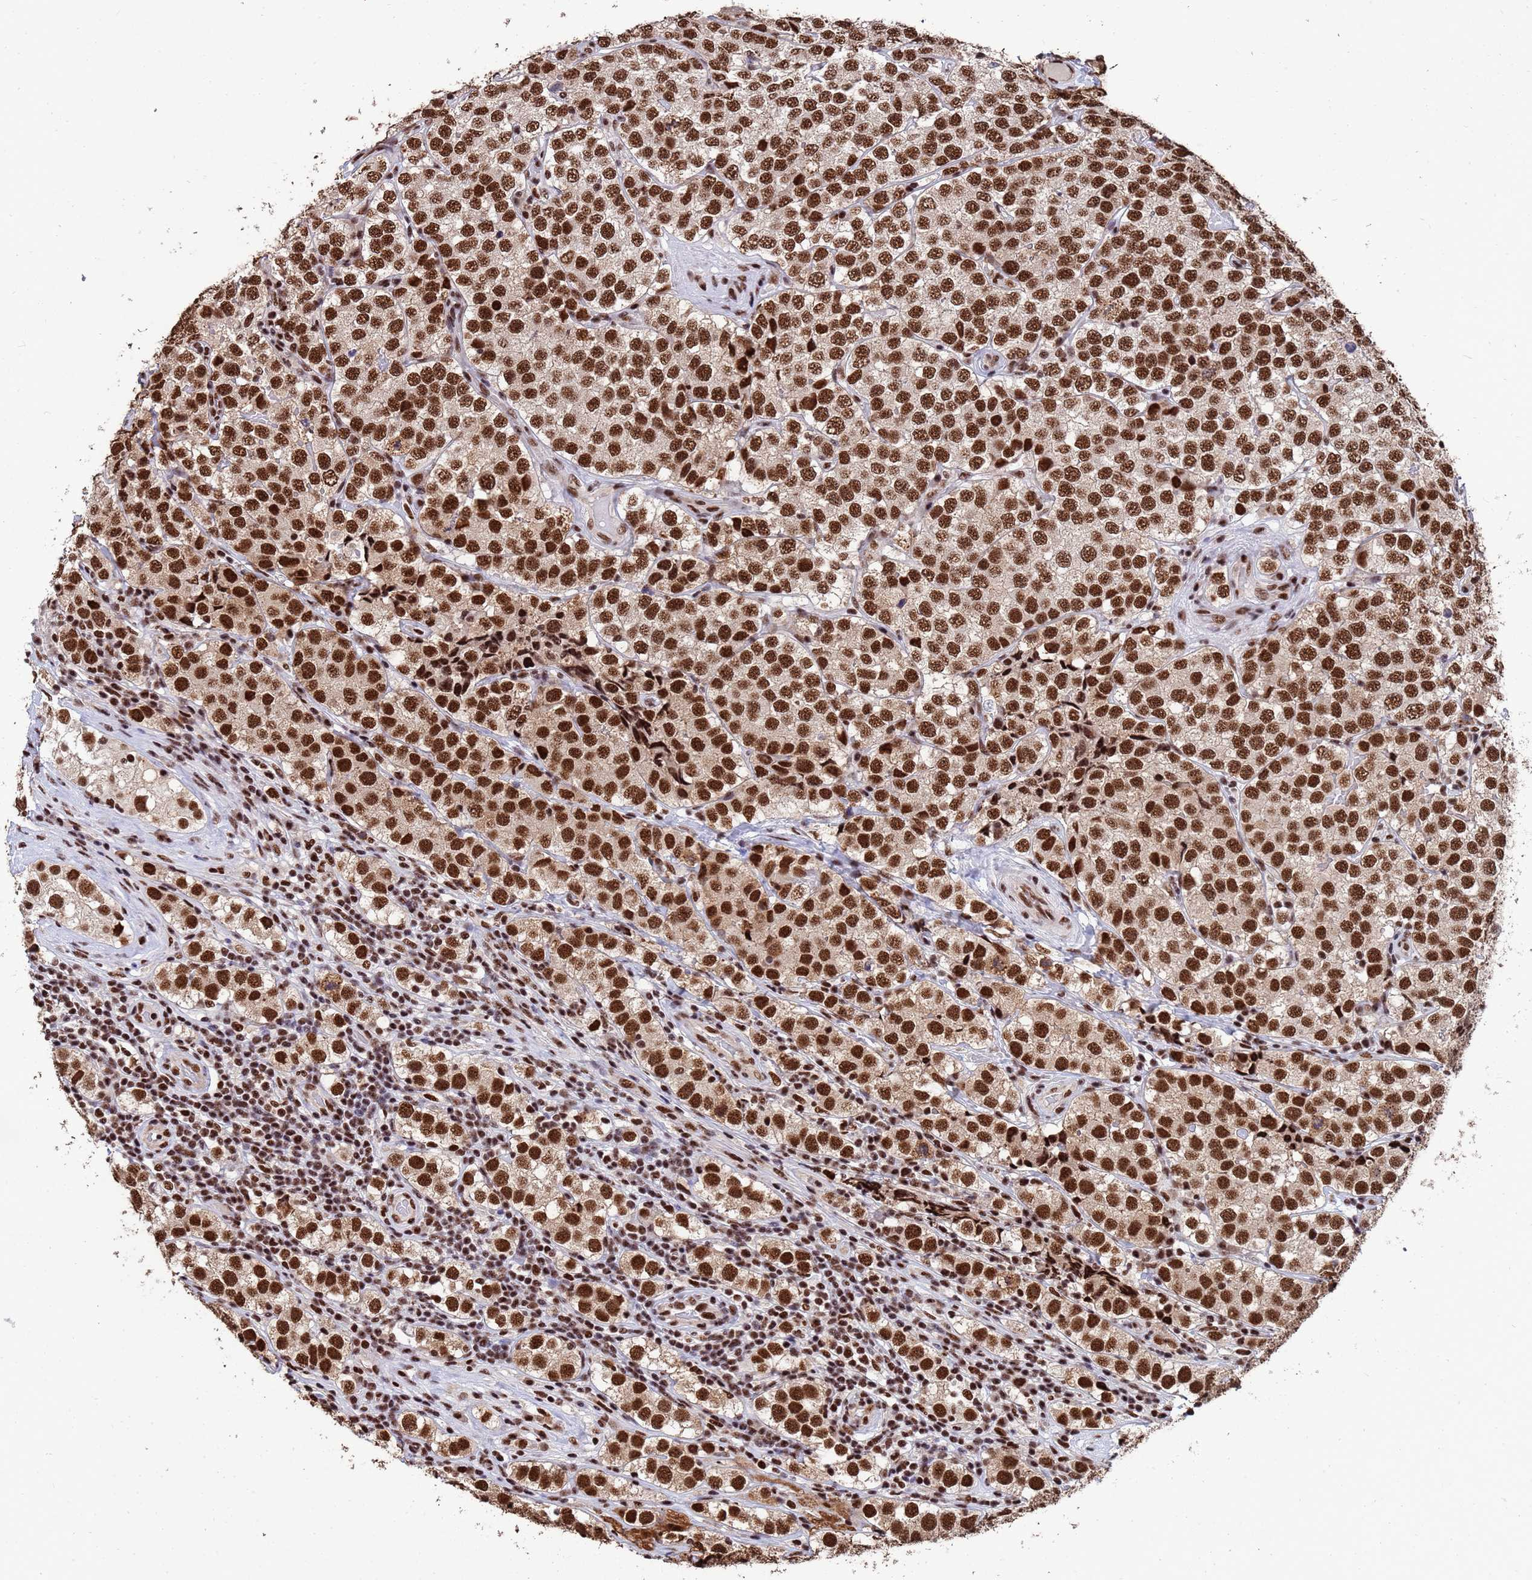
{"staining": {"intensity": "strong", "quantity": ">75%", "location": "nuclear"}, "tissue": "testis cancer", "cell_type": "Tumor cells", "image_type": "cancer", "snomed": [{"axis": "morphology", "description": "Seminoma, NOS"}, {"axis": "topography", "description": "Testis"}], "caption": "A brown stain highlights strong nuclear positivity of a protein in human testis seminoma tumor cells. (brown staining indicates protein expression, while blue staining denotes nuclei).", "gene": "SF3B2", "patient": {"sex": "male", "age": 34}}